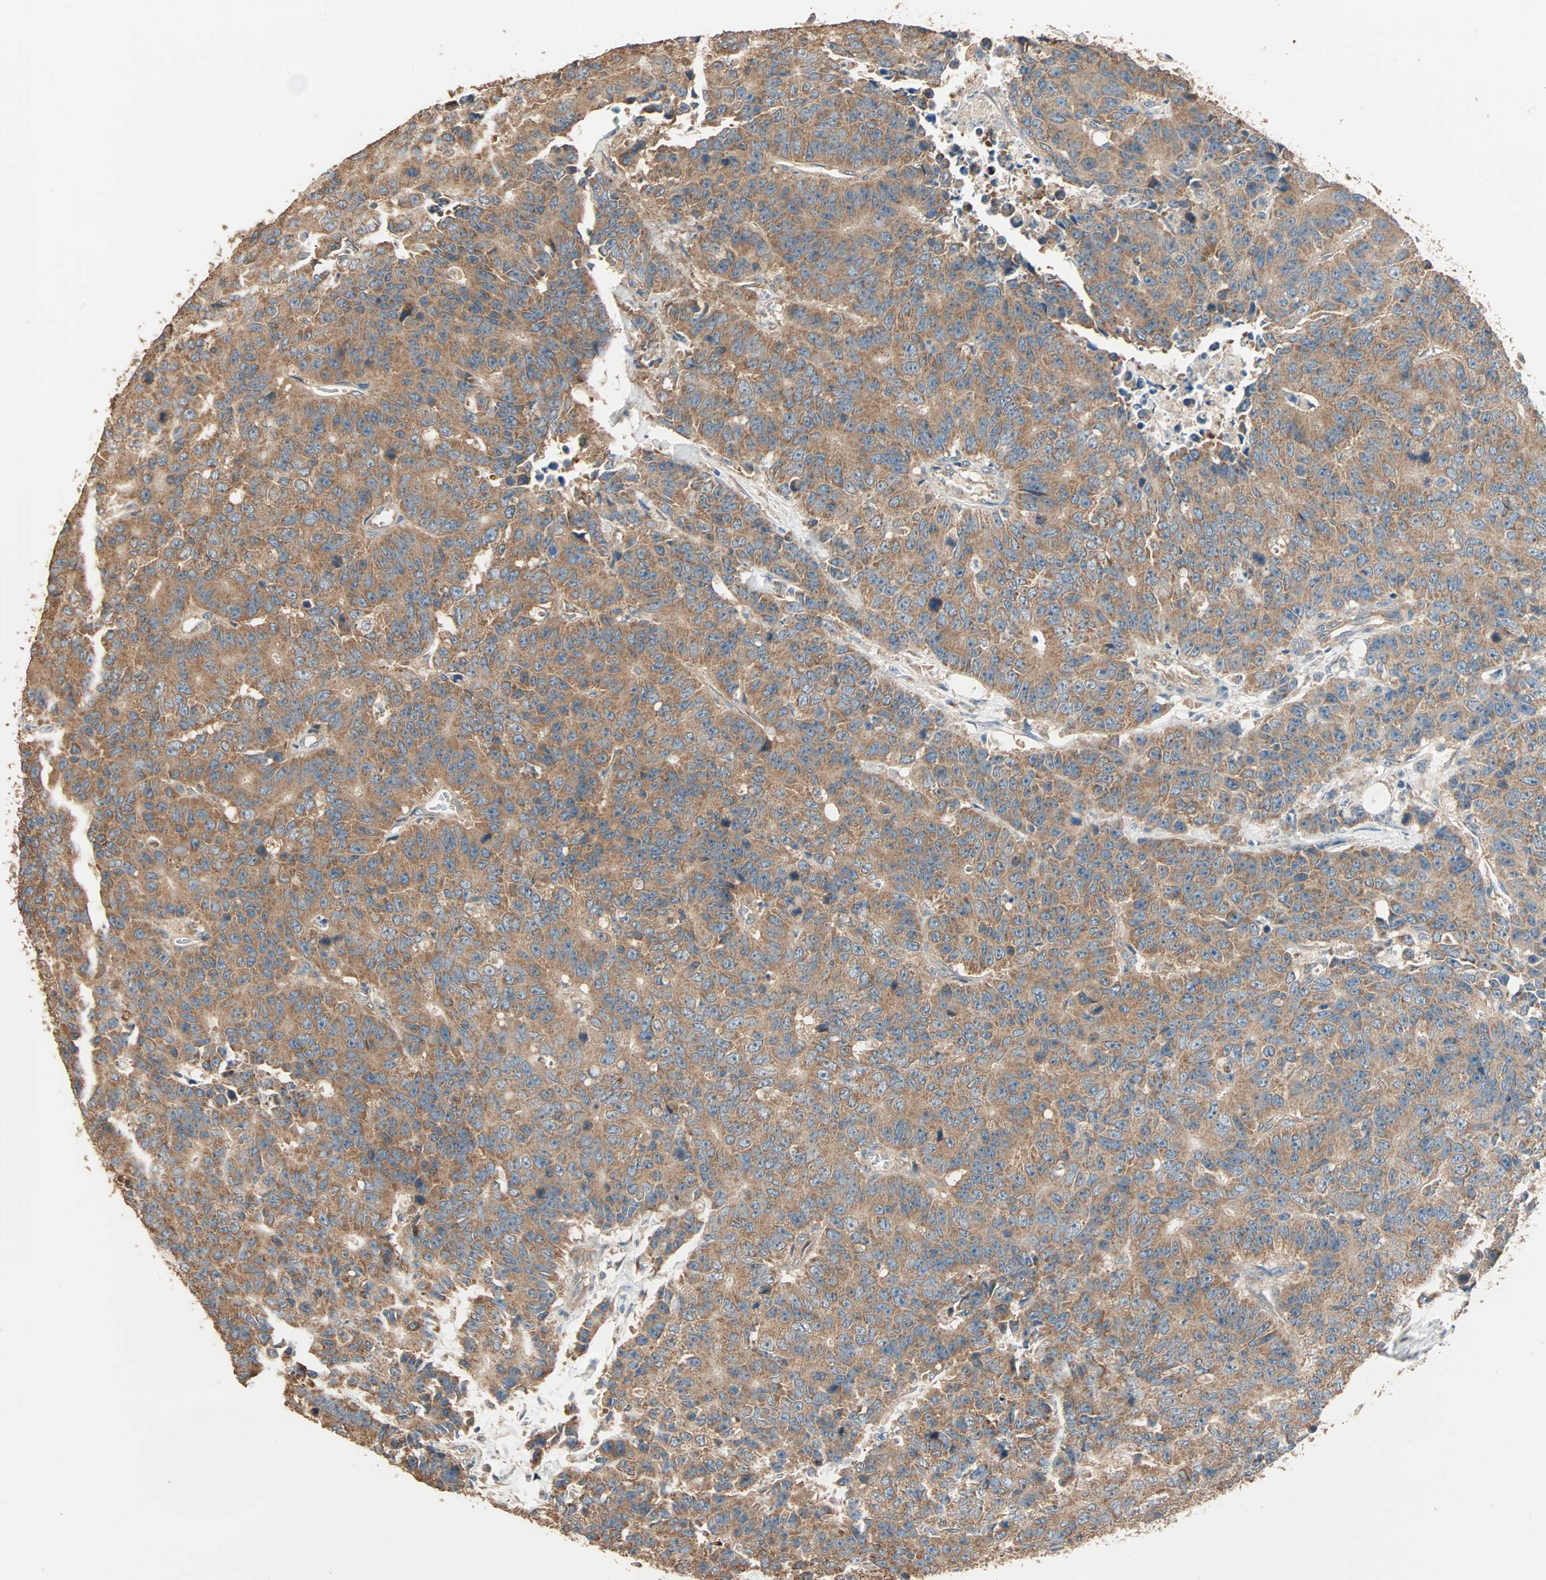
{"staining": {"intensity": "moderate", "quantity": ">75%", "location": "cytoplasmic/membranous"}, "tissue": "colorectal cancer", "cell_type": "Tumor cells", "image_type": "cancer", "snomed": [{"axis": "morphology", "description": "Adenocarcinoma, NOS"}, {"axis": "topography", "description": "Colon"}], "caption": "Protein expression analysis of adenocarcinoma (colorectal) exhibits moderate cytoplasmic/membranous positivity in approximately >75% of tumor cells.", "gene": "EIF4G2", "patient": {"sex": "female", "age": 86}}